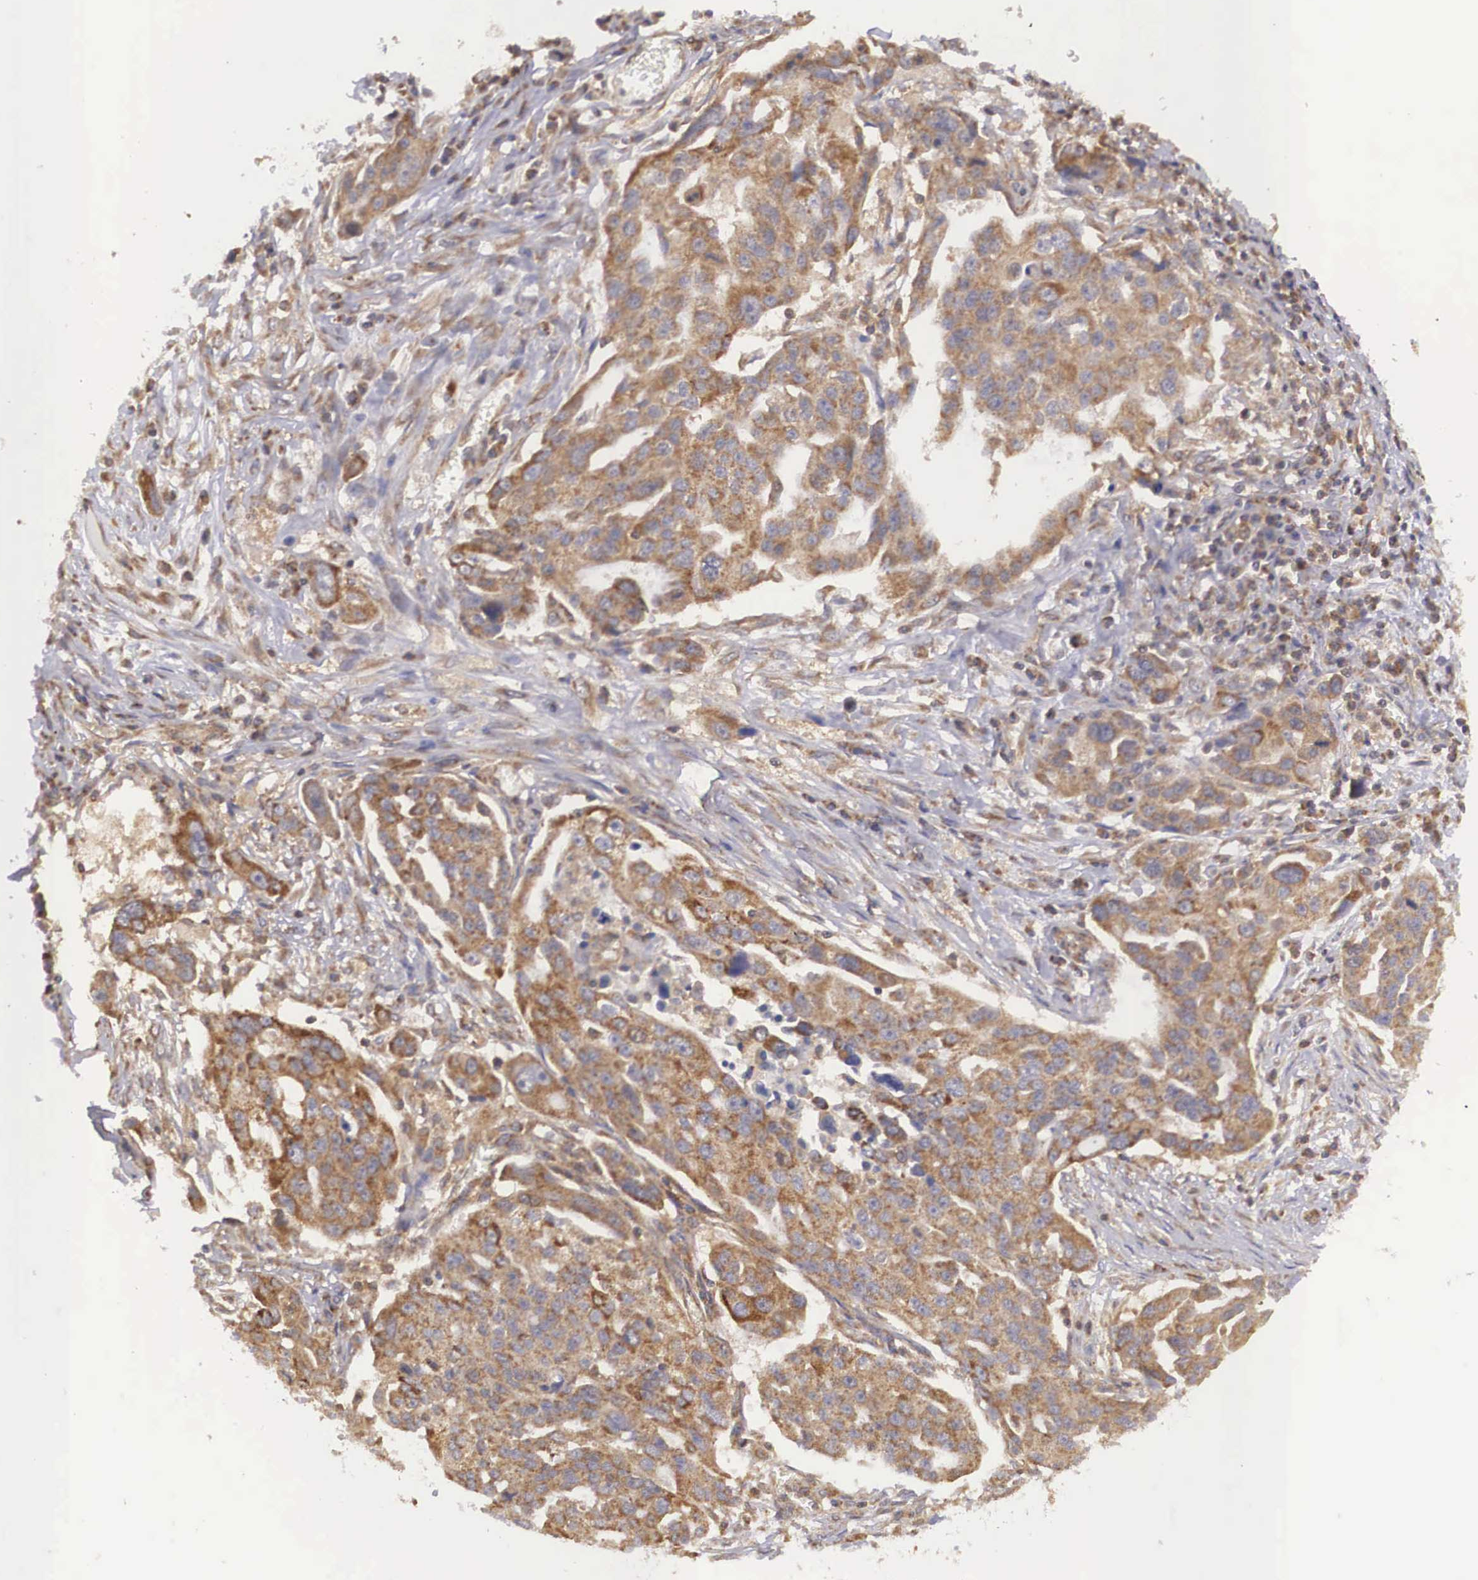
{"staining": {"intensity": "moderate", "quantity": ">75%", "location": "cytoplasmic/membranous"}, "tissue": "ovarian cancer", "cell_type": "Tumor cells", "image_type": "cancer", "snomed": [{"axis": "morphology", "description": "Carcinoma, endometroid"}, {"axis": "topography", "description": "Ovary"}], "caption": "Human ovarian cancer (endometroid carcinoma) stained for a protein (brown) exhibits moderate cytoplasmic/membranous positive staining in approximately >75% of tumor cells.", "gene": "DHRS1", "patient": {"sex": "female", "age": 75}}